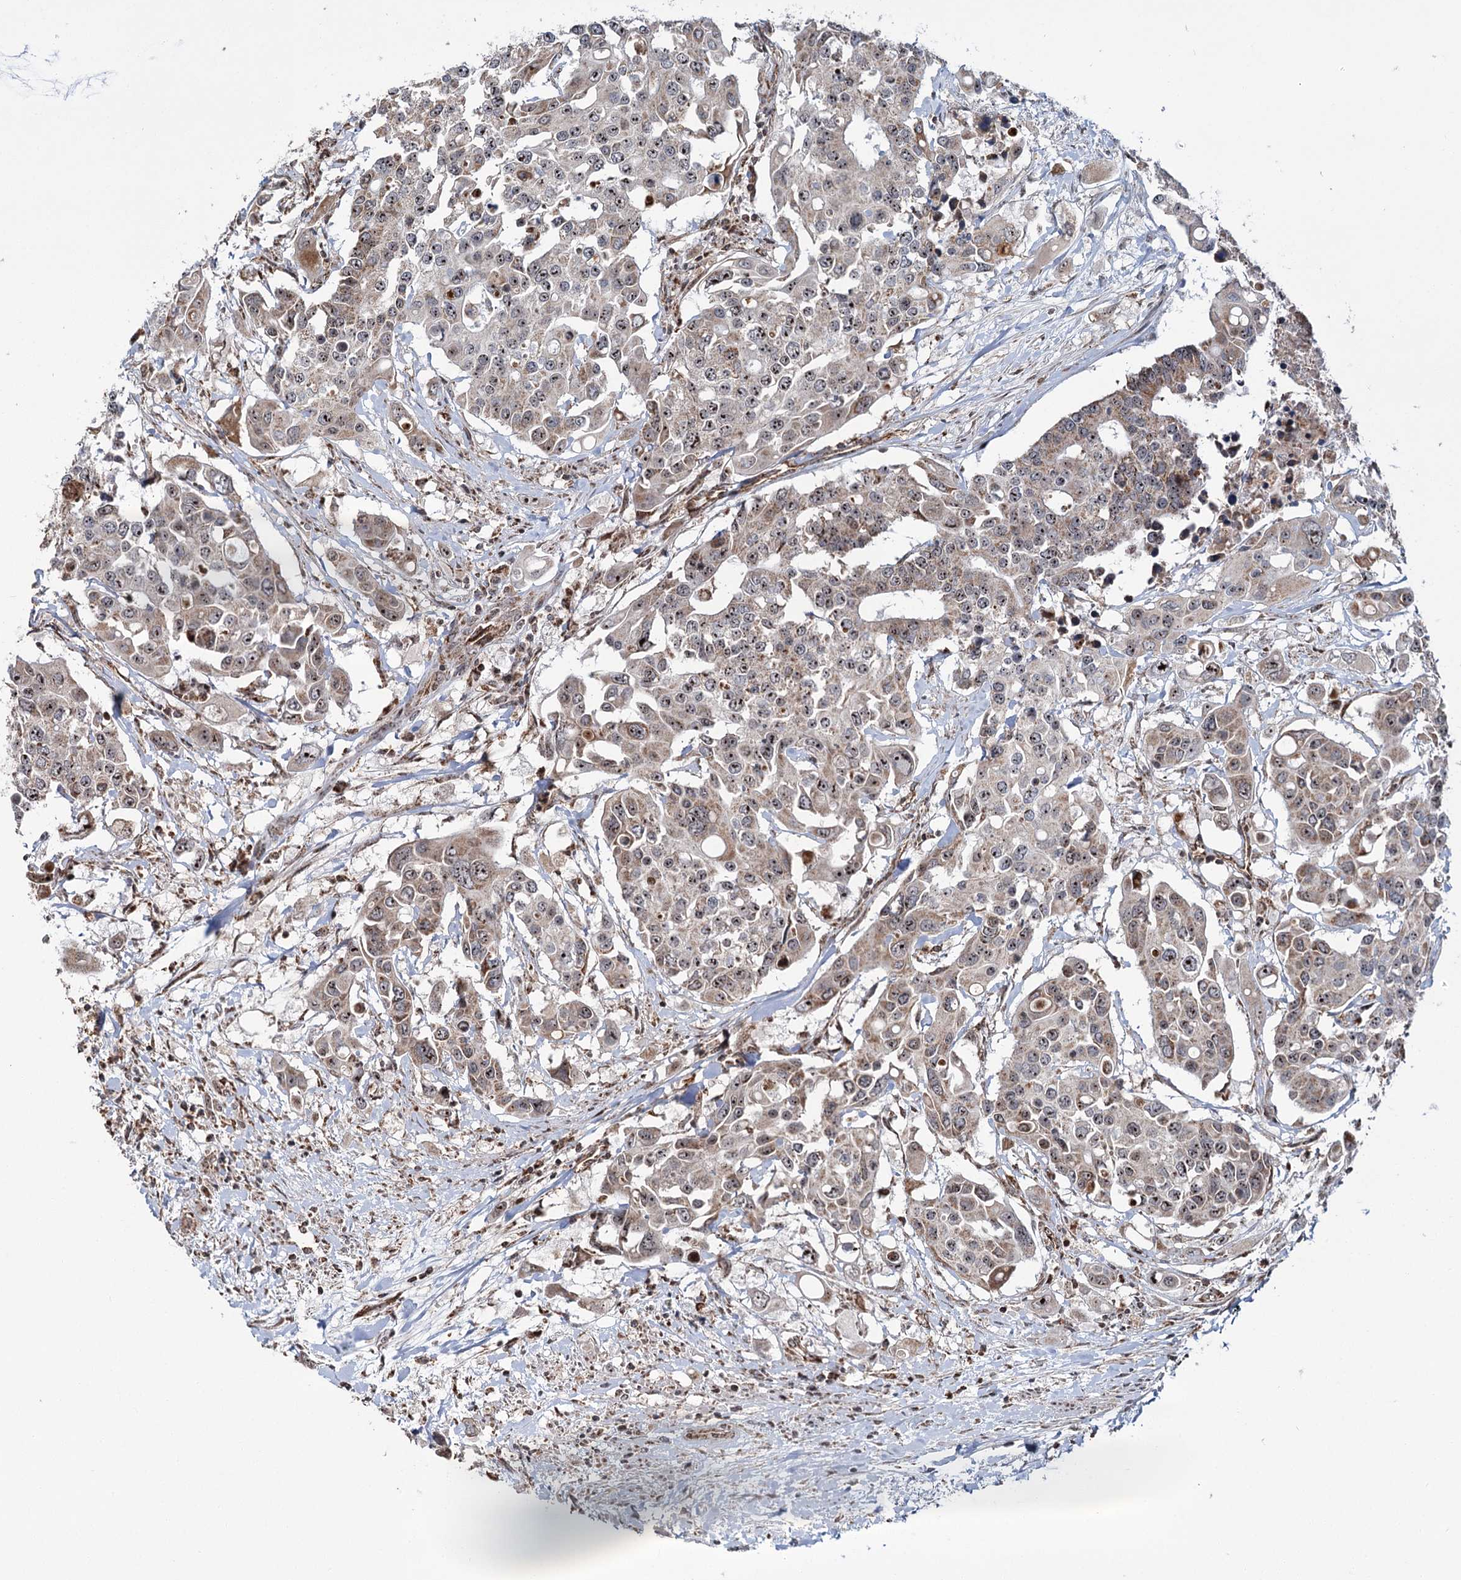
{"staining": {"intensity": "moderate", "quantity": ">75%", "location": "cytoplasmic/membranous,nuclear"}, "tissue": "colorectal cancer", "cell_type": "Tumor cells", "image_type": "cancer", "snomed": [{"axis": "morphology", "description": "Adenocarcinoma, NOS"}, {"axis": "topography", "description": "Colon"}], "caption": "A medium amount of moderate cytoplasmic/membranous and nuclear staining is identified in about >75% of tumor cells in colorectal cancer (adenocarcinoma) tissue. The protein is stained brown, and the nuclei are stained in blue (DAB IHC with brightfield microscopy, high magnification).", "gene": "STEEP1", "patient": {"sex": "male", "age": 77}}